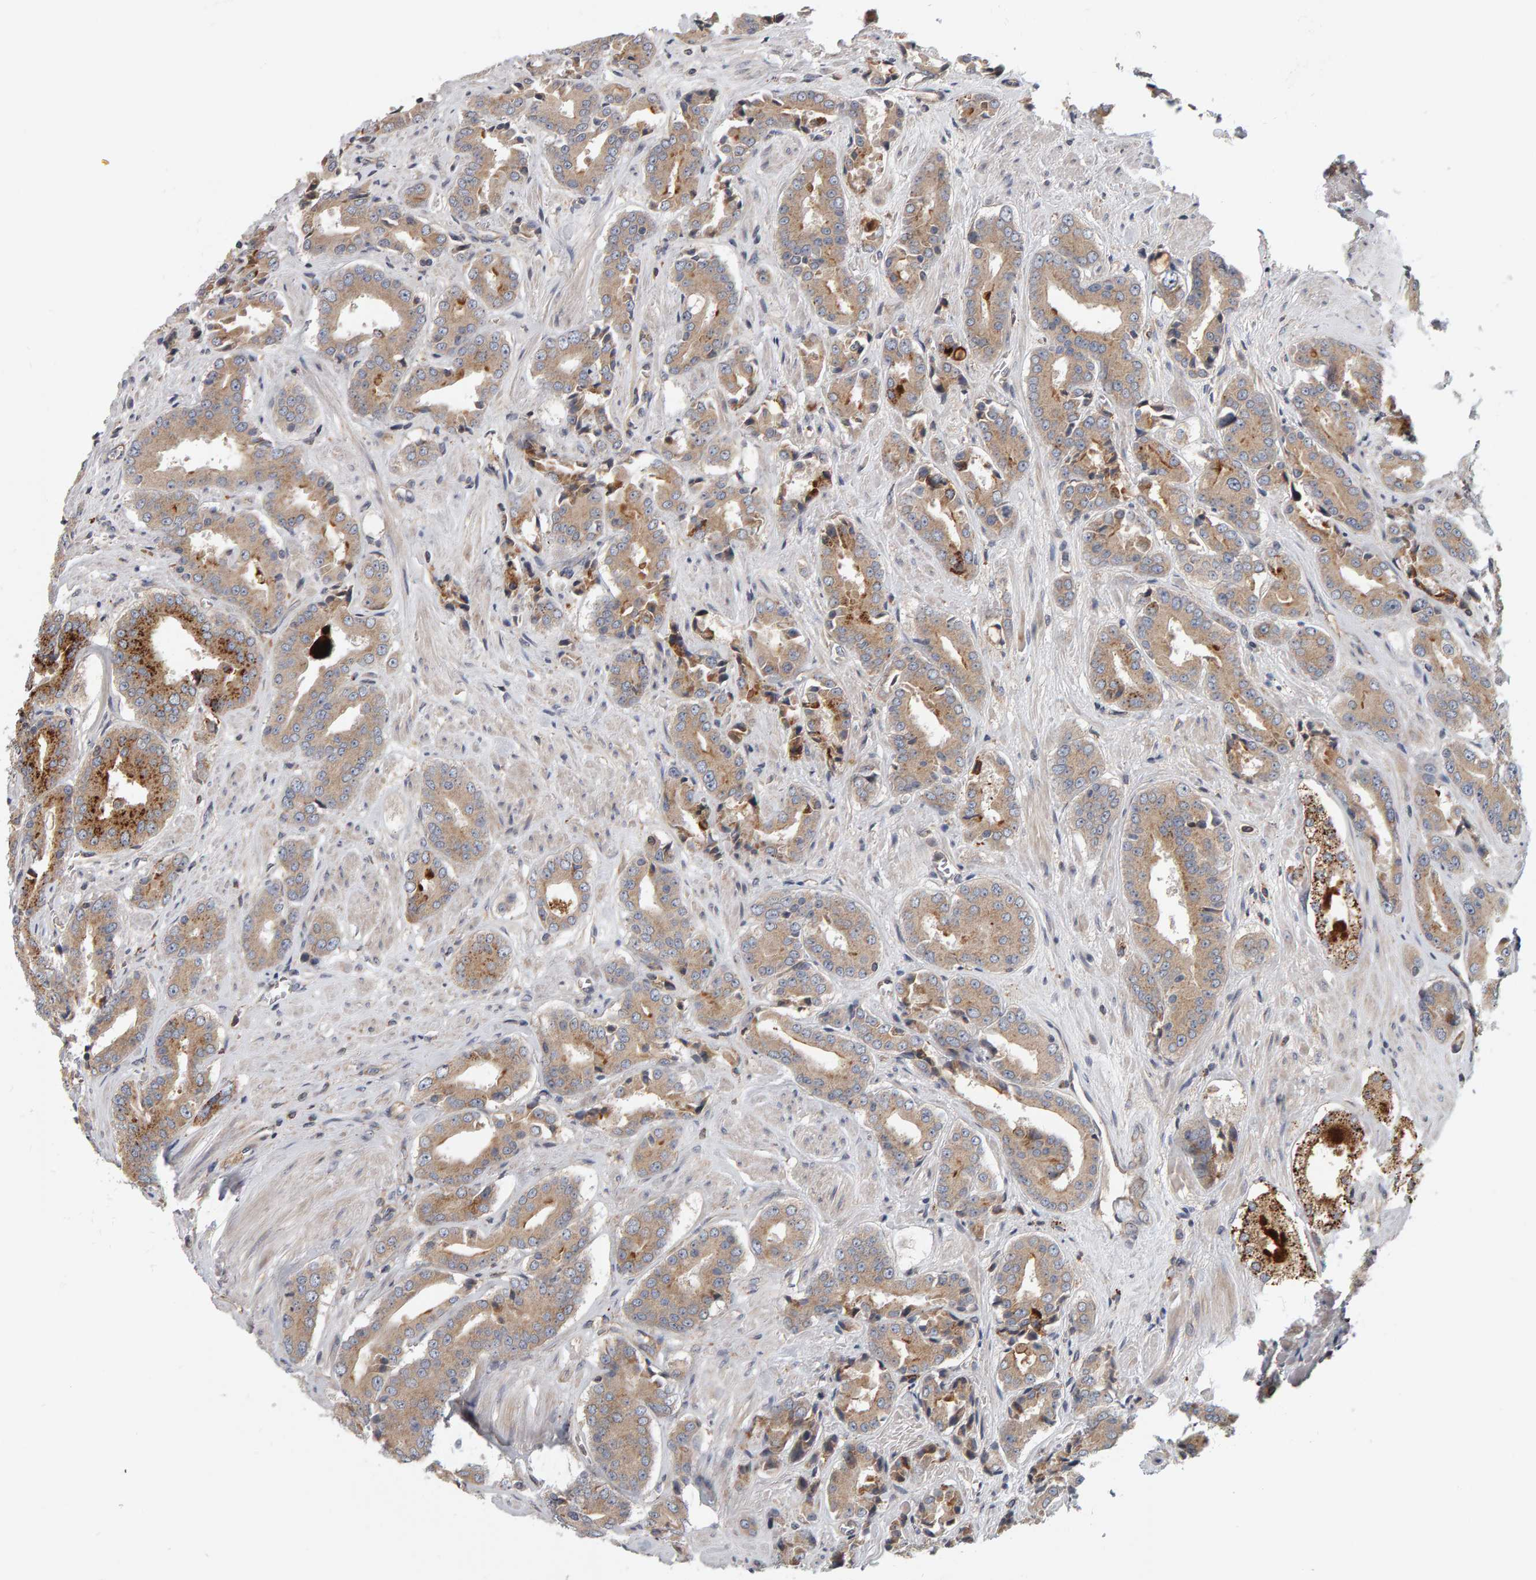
{"staining": {"intensity": "moderate", "quantity": ">75%", "location": "cytoplasmic/membranous"}, "tissue": "prostate cancer", "cell_type": "Tumor cells", "image_type": "cancer", "snomed": [{"axis": "morphology", "description": "Adenocarcinoma, High grade"}, {"axis": "topography", "description": "Prostate"}], "caption": "An image of human prostate cancer stained for a protein shows moderate cytoplasmic/membranous brown staining in tumor cells.", "gene": "C9orf72", "patient": {"sex": "male", "age": 71}}